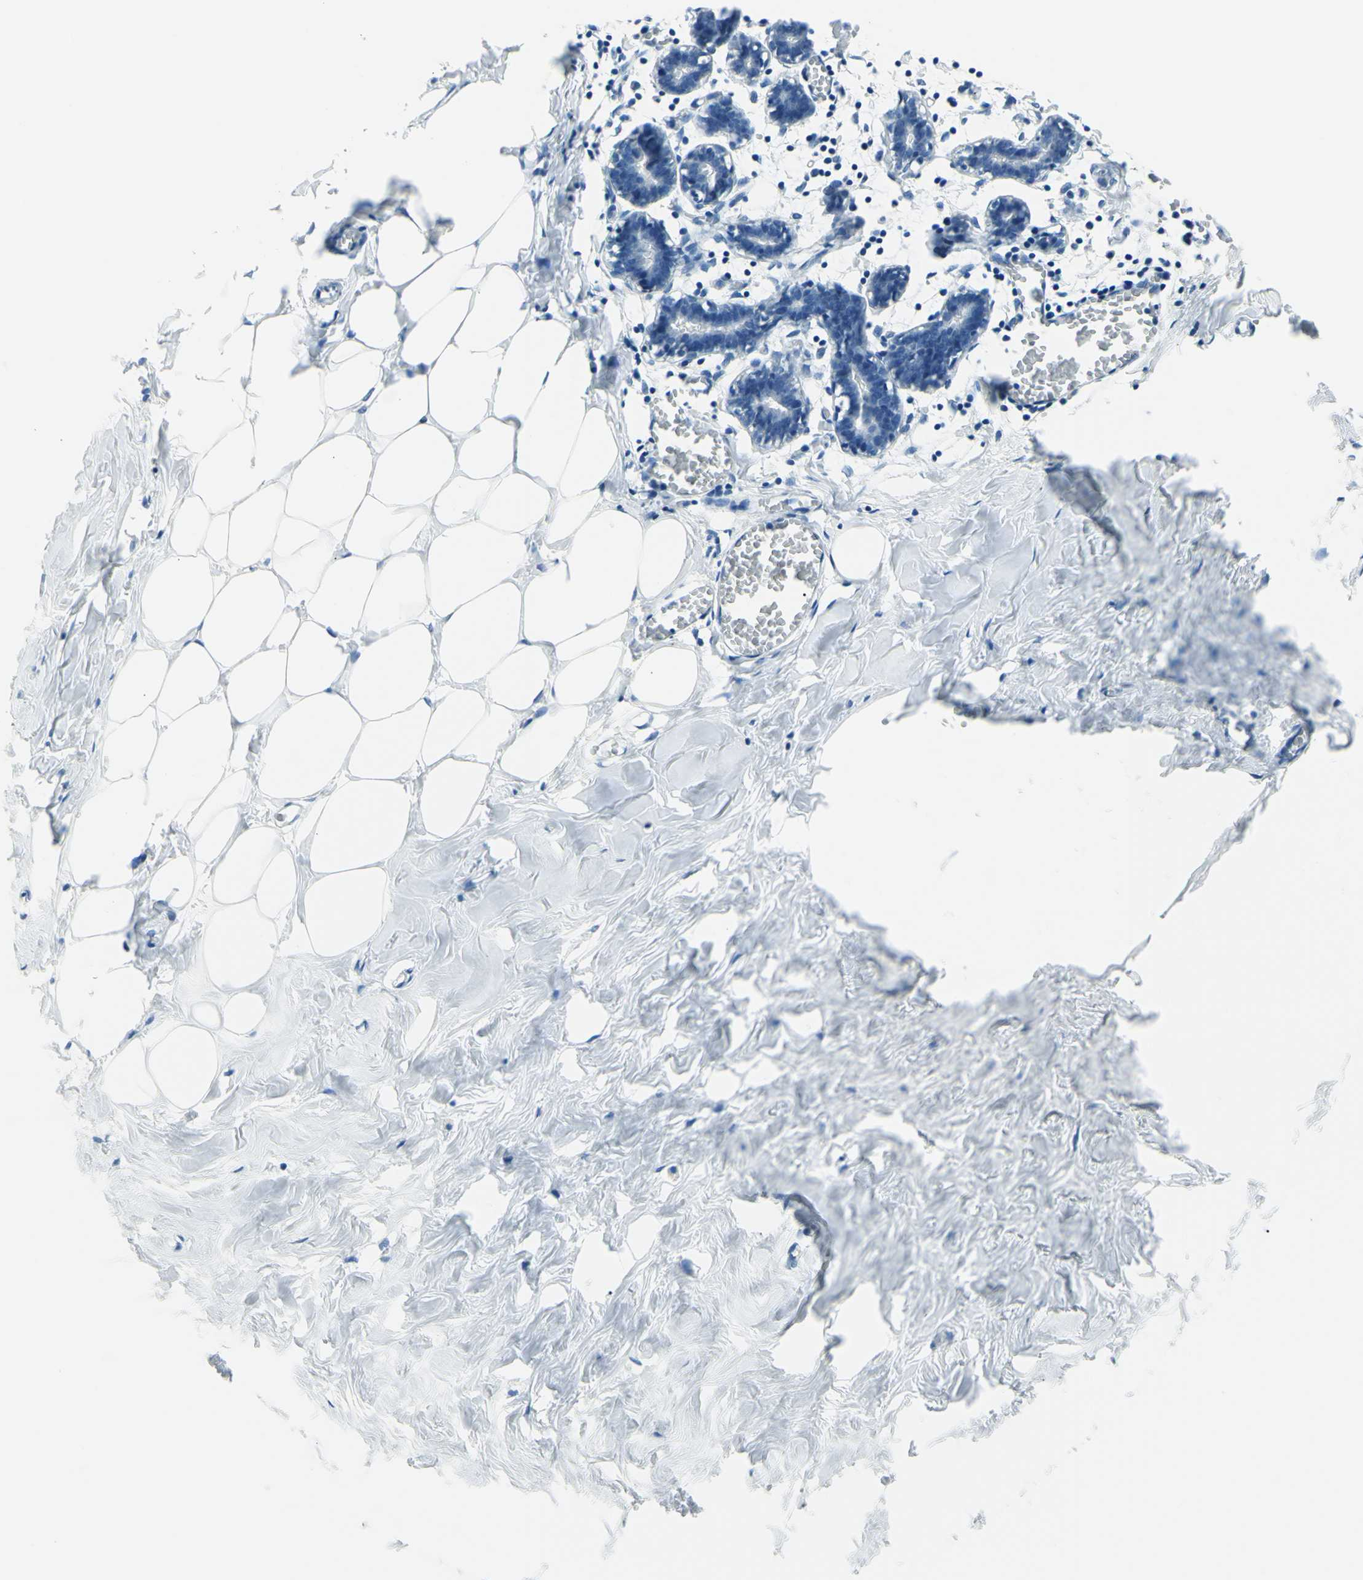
{"staining": {"intensity": "negative", "quantity": "none", "location": "none"}, "tissue": "breast", "cell_type": "Adipocytes", "image_type": "normal", "snomed": [{"axis": "morphology", "description": "Normal tissue, NOS"}, {"axis": "topography", "description": "Breast"}], "caption": "A high-resolution histopathology image shows IHC staining of normal breast, which exhibits no significant expression in adipocytes. The staining was performed using DAB to visualize the protein expression in brown, while the nuclei were stained in blue with hematoxylin (Magnification: 20x).", "gene": "TFPI2", "patient": {"sex": "female", "age": 27}}